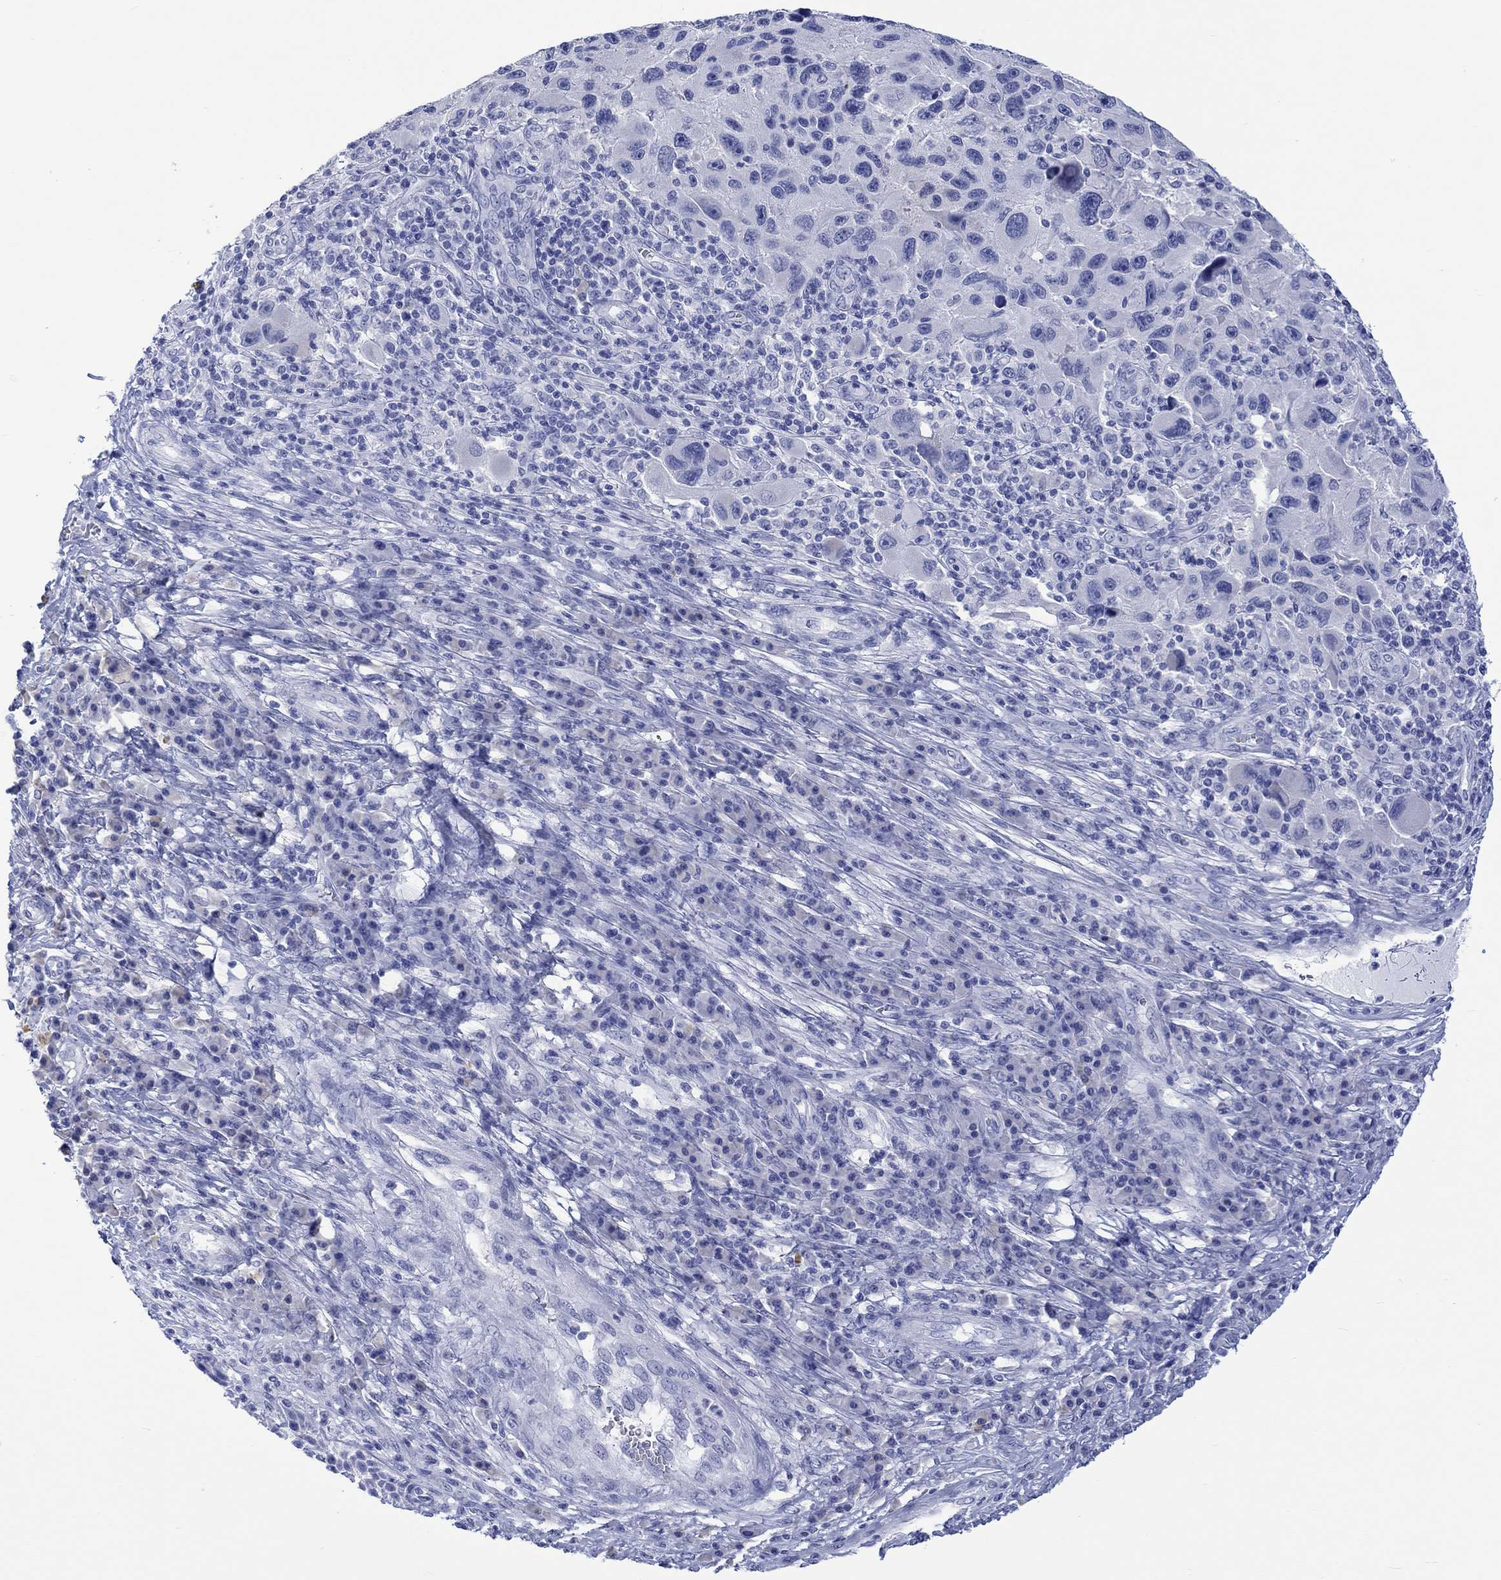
{"staining": {"intensity": "negative", "quantity": "none", "location": "none"}, "tissue": "melanoma", "cell_type": "Tumor cells", "image_type": "cancer", "snomed": [{"axis": "morphology", "description": "Malignant melanoma, NOS"}, {"axis": "topography", "description": "Skin"}], "caption": "This is an IHC image of human malignant melanoma. There is no staining in tumor cells.", "gene": "MSI1", "patient": {"sex": "male", "age": 53}}